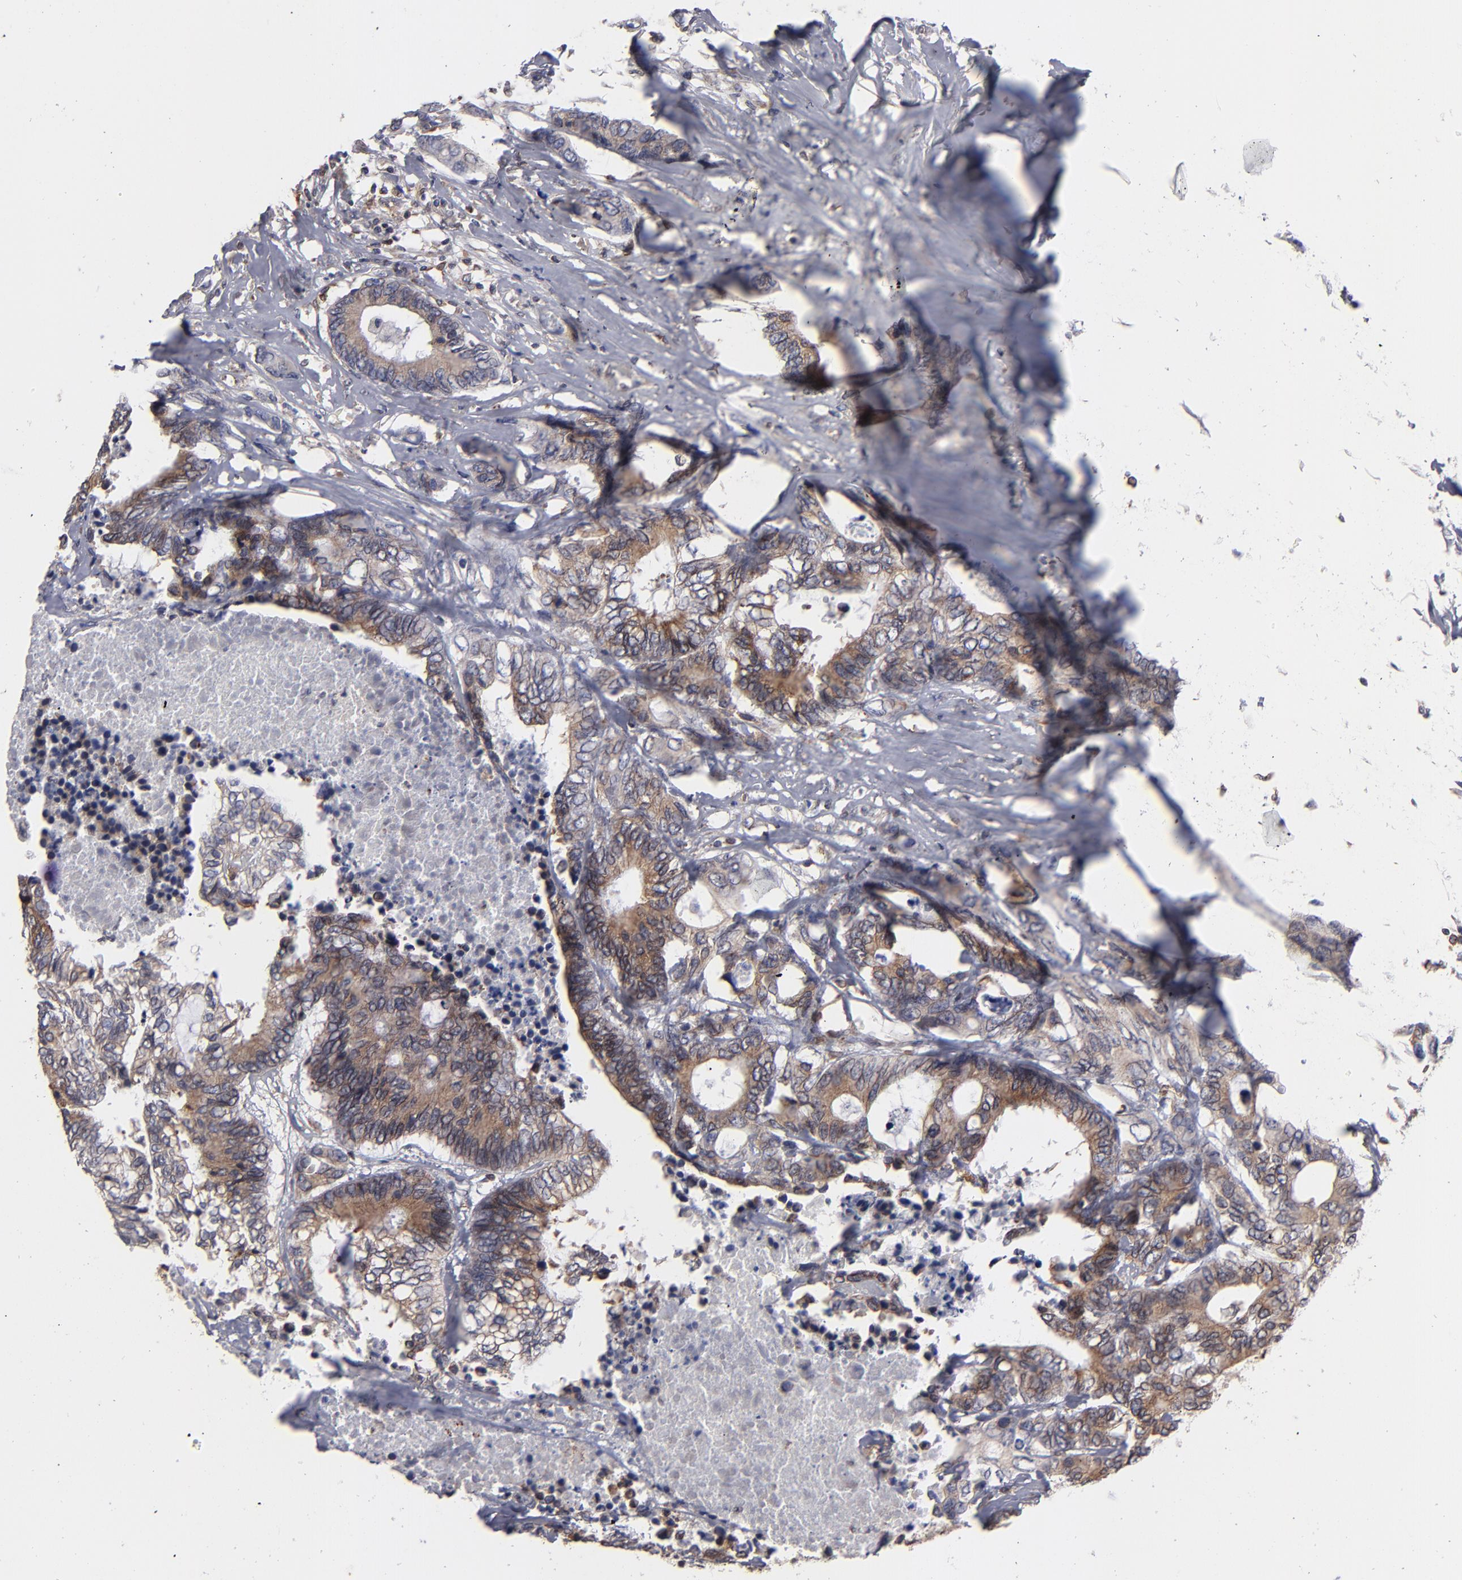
{"staining": {"intensity": "moderate", "quantity": ">75%", "location": "cytoplasmic/membranous"}, "tissue": "colorectal cancer", "cell_type": "Tumor cells", "image_type": "cancer", "snomed": [{"axis": "morphology", "description": "Adenocarcinoma, NOS"}, {"axis": "topography", "description": "Rectum"}], "caption": "Immunohistochemistry of human colorectal cancer displays medium levels of moderate cytoplasmic/membranous positivity in about >75% of tumor cells.", "gene": "TMX1", "patient": {"sex": "male", "age": 55}}